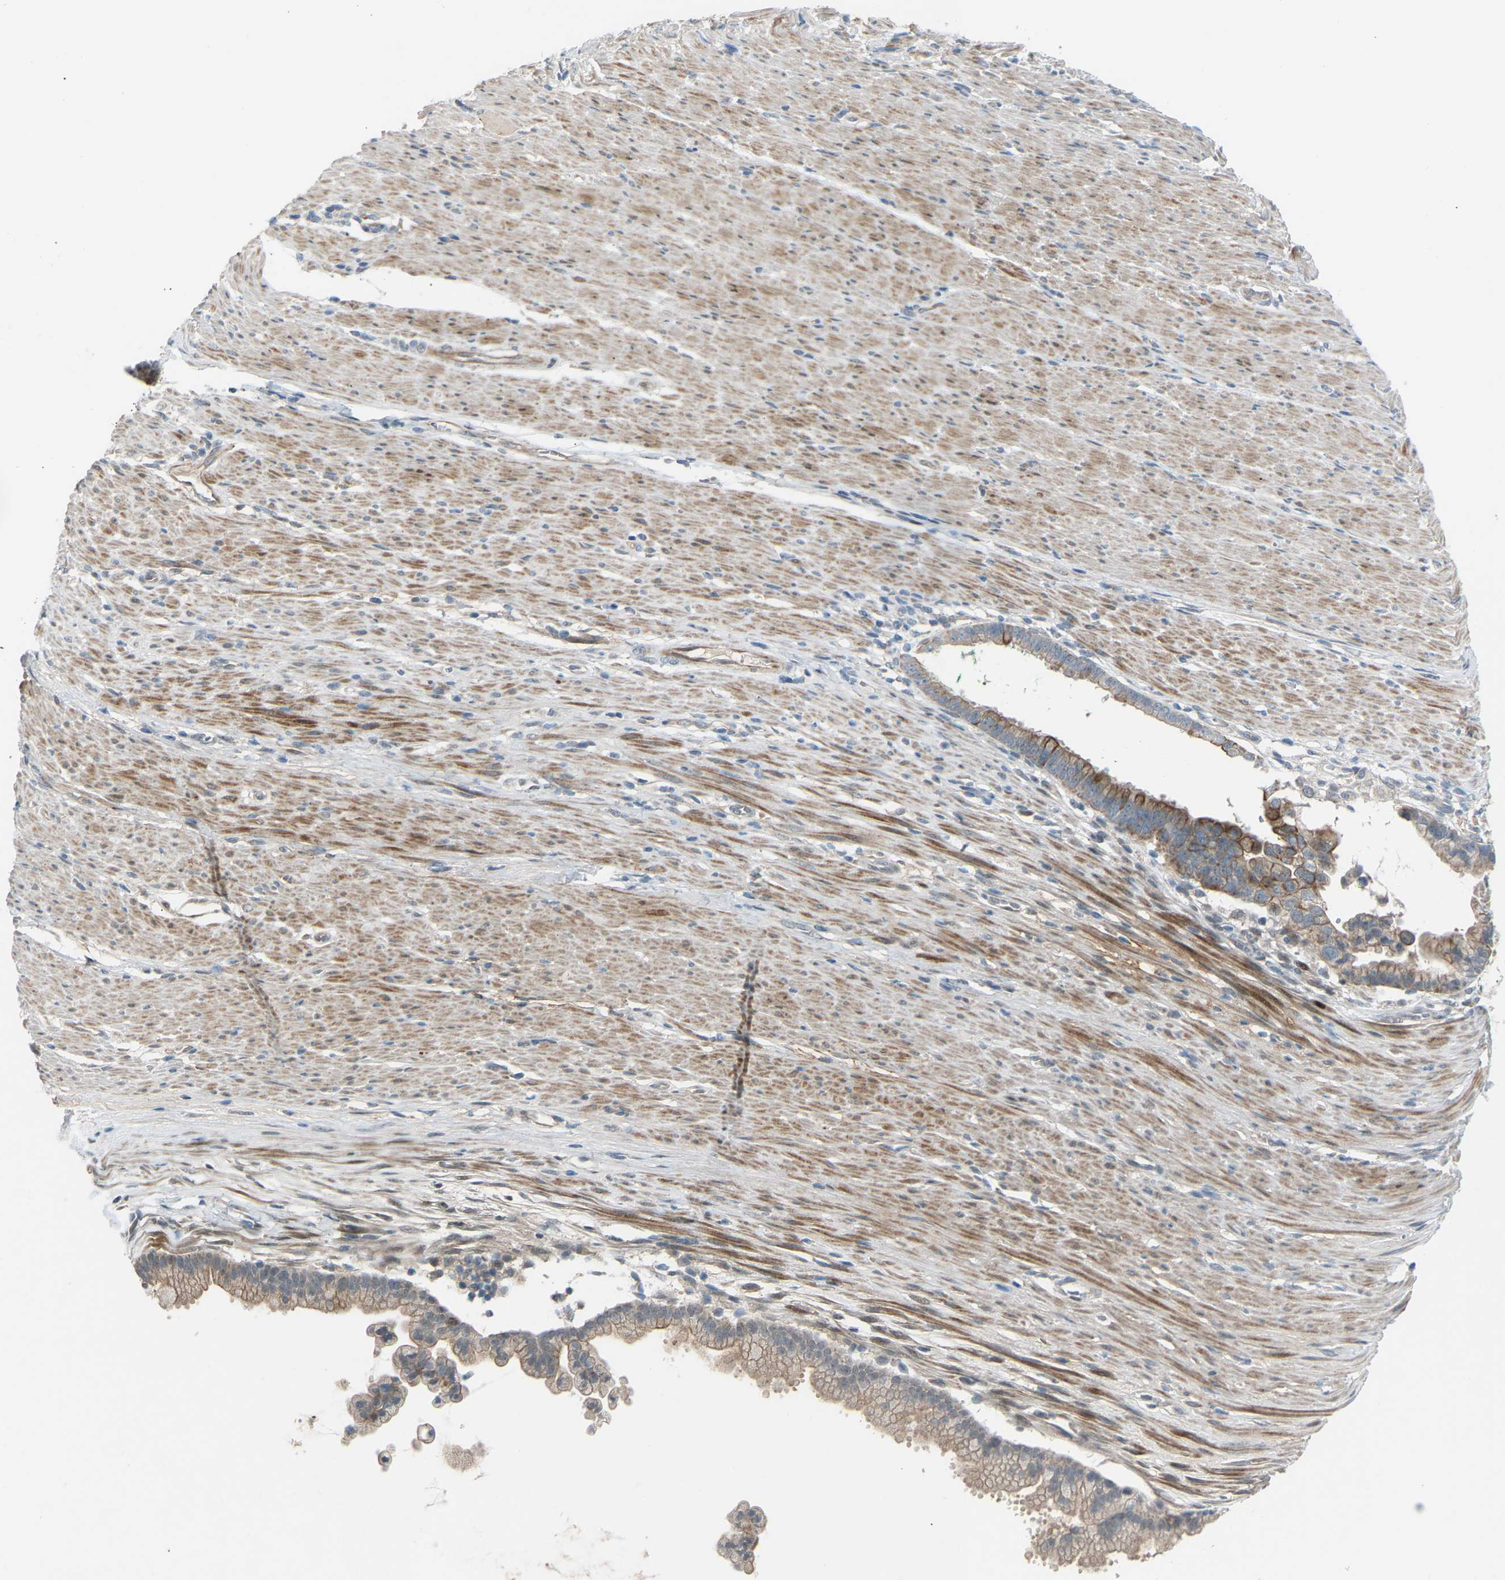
{"staining": {"intensity": "moderate", "quantity": "<25%", "location": "cytoplasmic/membranous"}, "tissue": "pancreatic cancer", "cell_type": "Tumor cells", "image_type": "cancer", "snomed": [{"axis": "morphology", "description": "Adenocarcinoma, NOS"}, {"axis": "topography", "description": "Pancreas"}], "caption": "High-magnification brightfield microscopy of adenocarcinoma (pancreatic) stained with DAB (brown) and counterstained with hematoxylin (blue). tumor cells exhibit moderate cytoplasmic/membranous expression is appreciated in approximately<25% of cells.", "gene": "VPS41", "patient": {"sex": "male", "age": 69}}